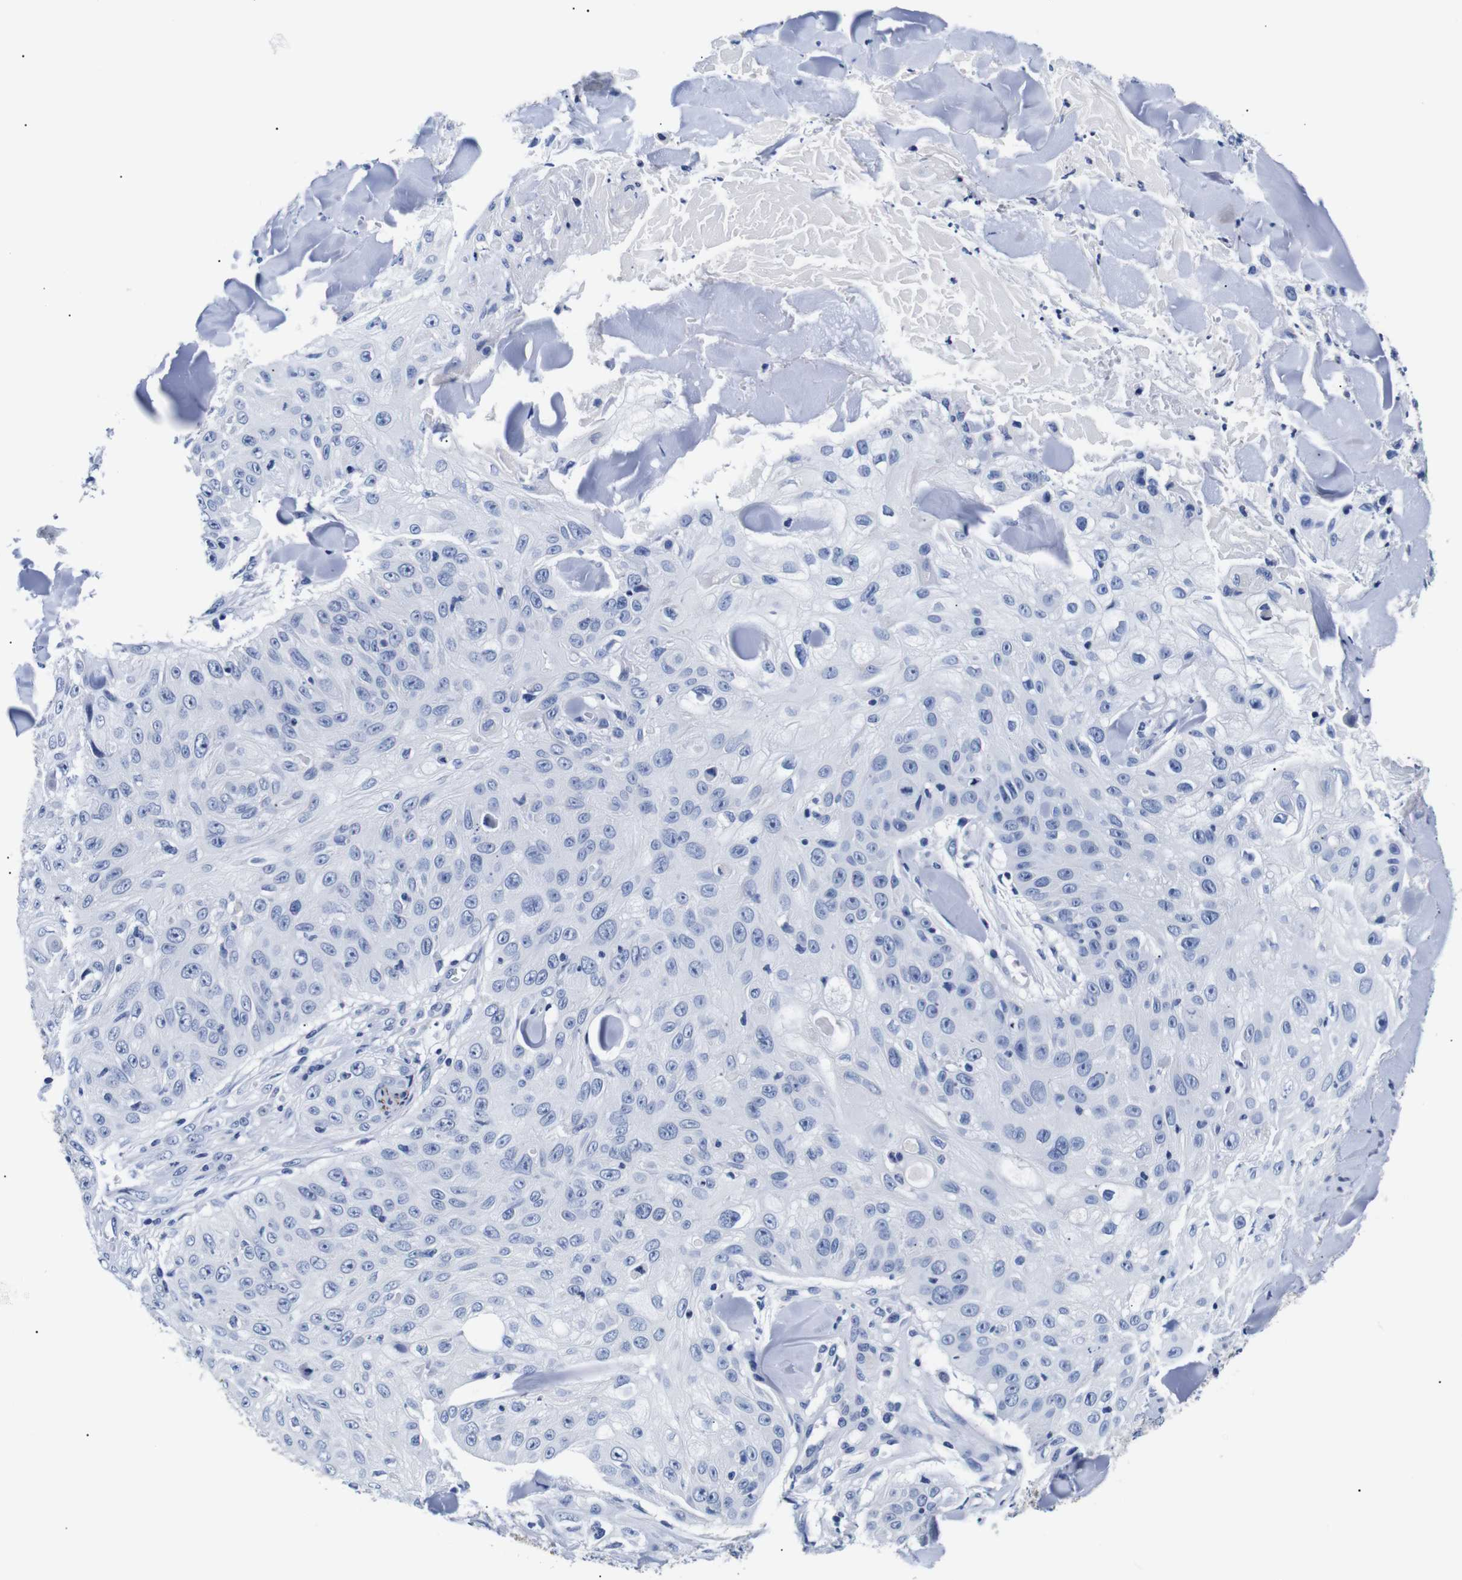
{"staining": {"intensity": "negative", "quantity": "none", "location": "none"}, "tissue": "skin cancer", "cell_type": "Tumor cells", "image_type": "cancer", "snomed": [{"axis": "morphology", "description": "Squamous cell carcinoma, NOS"}, {"axis": "topography", "description": "Skin"}], "caption": "This is an IHC photomicrograph of skin cancer. There is no expression in tumor cells.", "gene": "GAP43", "patient": {"sex": "male", "age": 86}}